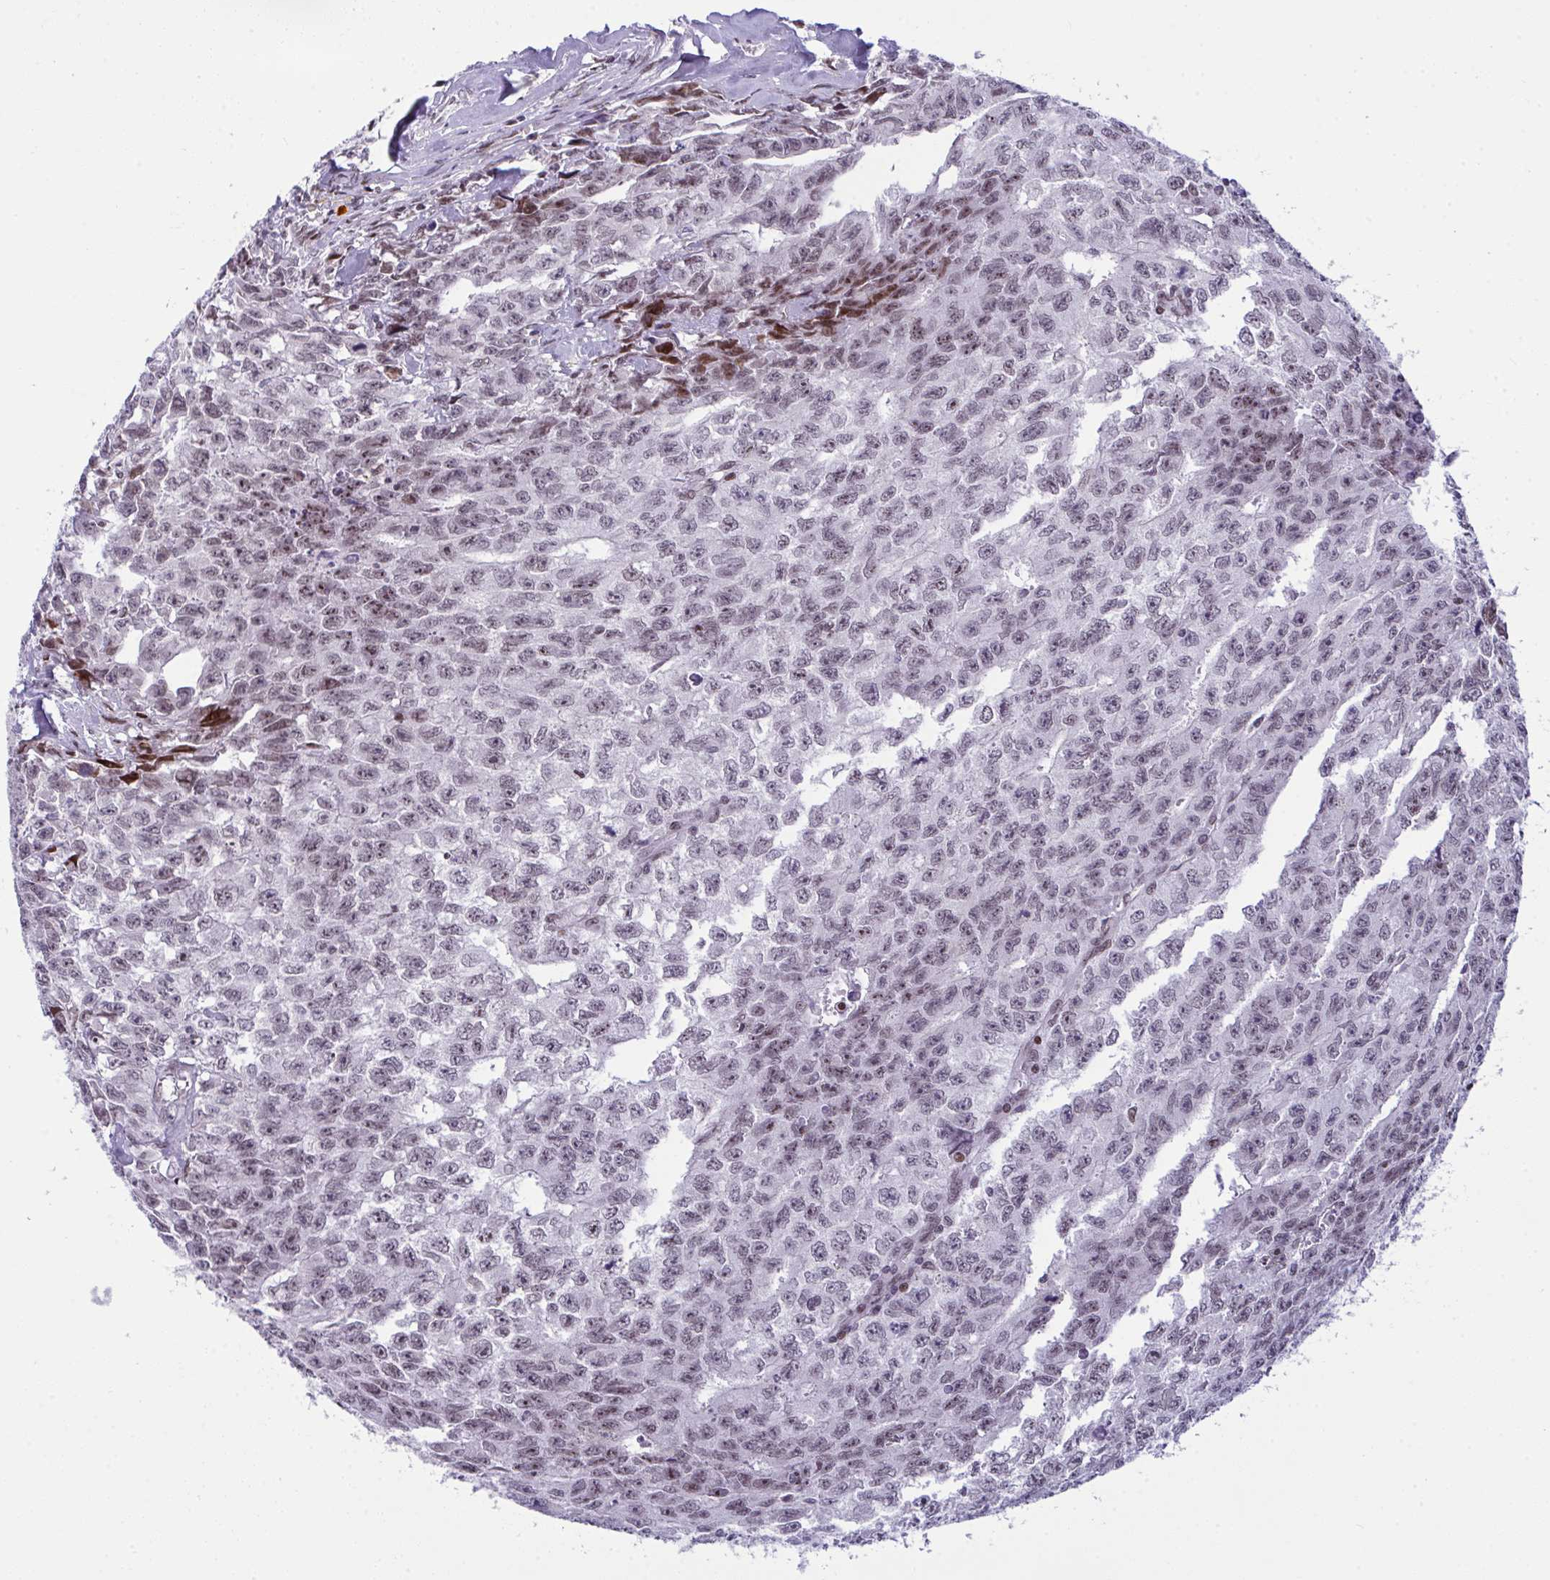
{"staining": {"intensity": "moderate", "quantity": "25%-75%", "location": "nuclear"}, "tissue": "testis cancer", "cell_type": "Tumor cells", "image_type": "cancer", "snomed": [{"axis": "morphology", "description": "Carcinoma, Embryonal, NOS"}, {"axis": "morphology", "description": "Teratoma, malignant, NOS"}, {"axis": "topography", "description": "Testis"}], "caption": "Testis cancer (embryonal carcinoma) stained with IHC shows moderate nuclear expression in approximately 25%-75% of tumor cells.", "gene": "ZFHX3", "patient": {"sex": "male", "age": 24}}